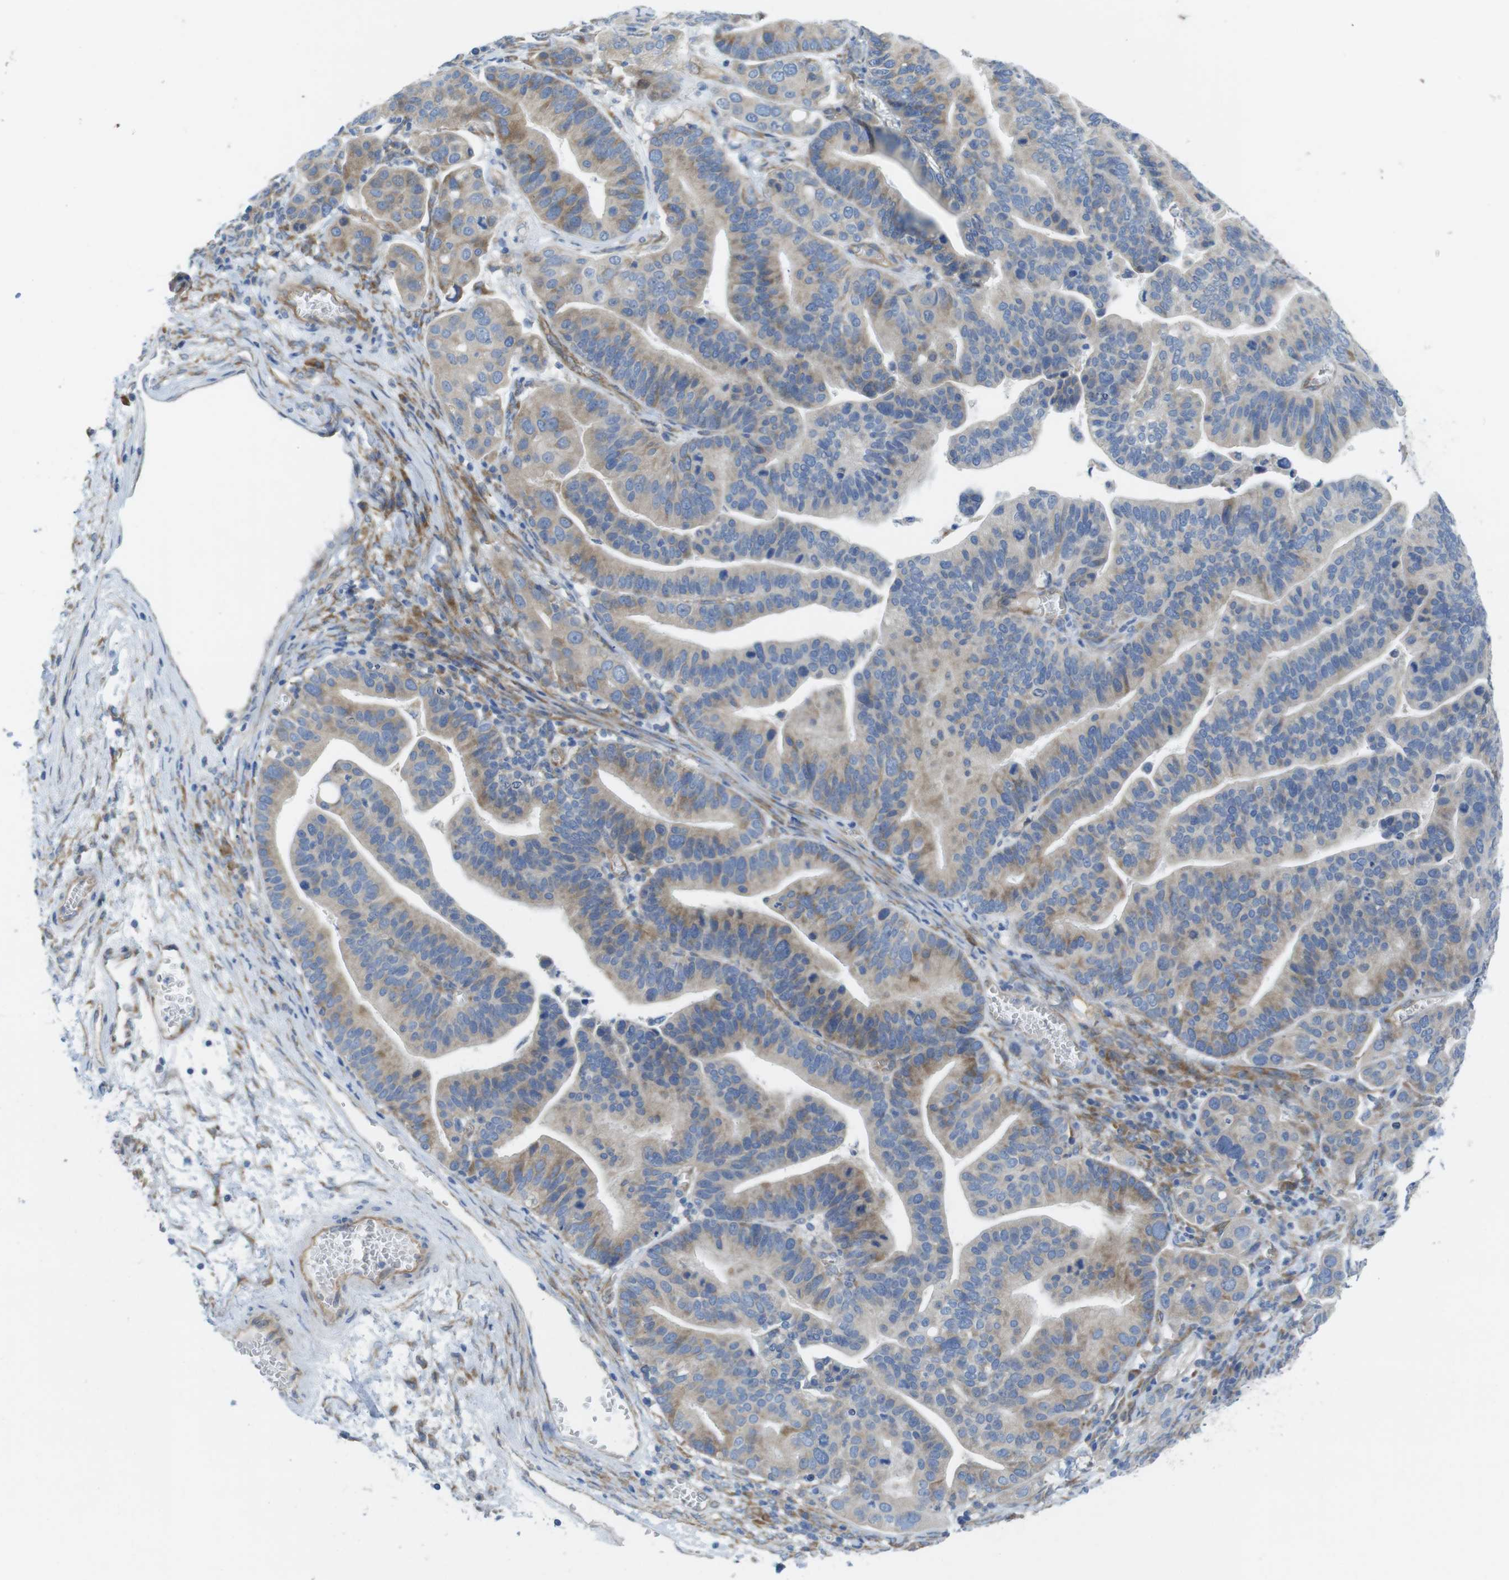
{"staining": {"intensity": "weak", "quantity": ">75%", "location": "cytoplasmic/membranous"}, "tissue": "ovarian cancer", "cell_type": "Tumor cells", "image_type": "cancer", "snomed": [{"axis": "morphology", "description": "Cystadenocarcinoma, serous, NOS"}, {"axis": "topography", "description": "Ovary"}], "caption": "IHC micrograph of human ovarian cancer stained for a protein (brown), which reveals low levels of weak cytoplasmic/membranous expression in about >75% of tumor cells.", "gene": "TMEM234", "patient": {"sex": "female", "age": 56}}